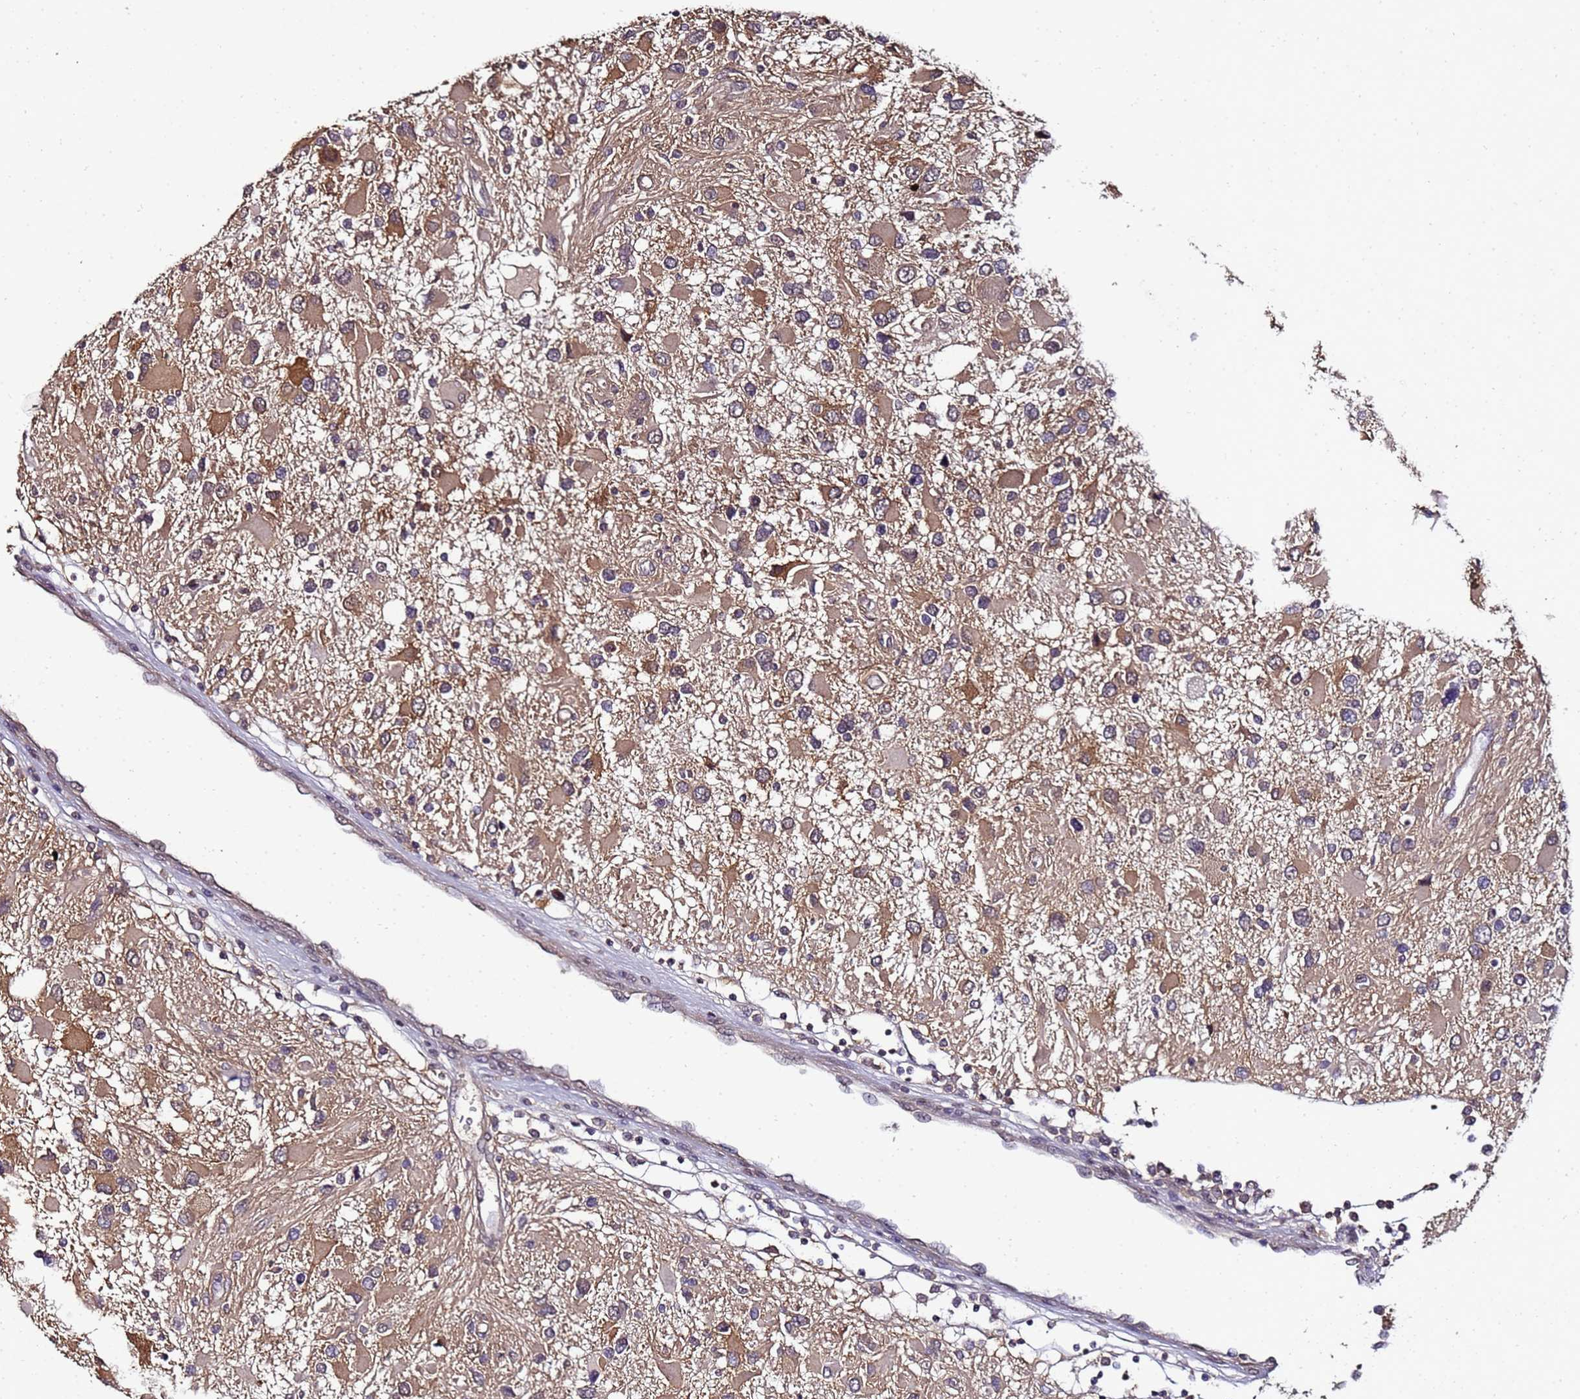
{"staining": {"intensity": "moderate", "quantity": "25%-75%", "location": "cytoplasmic/membranous"}, "tissue": "glioma", "cell_type": "Tumor cells", "image_type": "cancer", "snomed": [{"axis": "morphology", "description": "Glioma, malignant, High grade"}, {"axis": "topography", "description": "Brain"}], "caption": "Malignant glioma (high-grade) stained for a protein (brown) shows moderate cytoplasmic/membranous positive positivity in about 25%-75% of tumor cells.", "gene": "ANKRD17", "patient": {"sex": "male", "age": 53}}